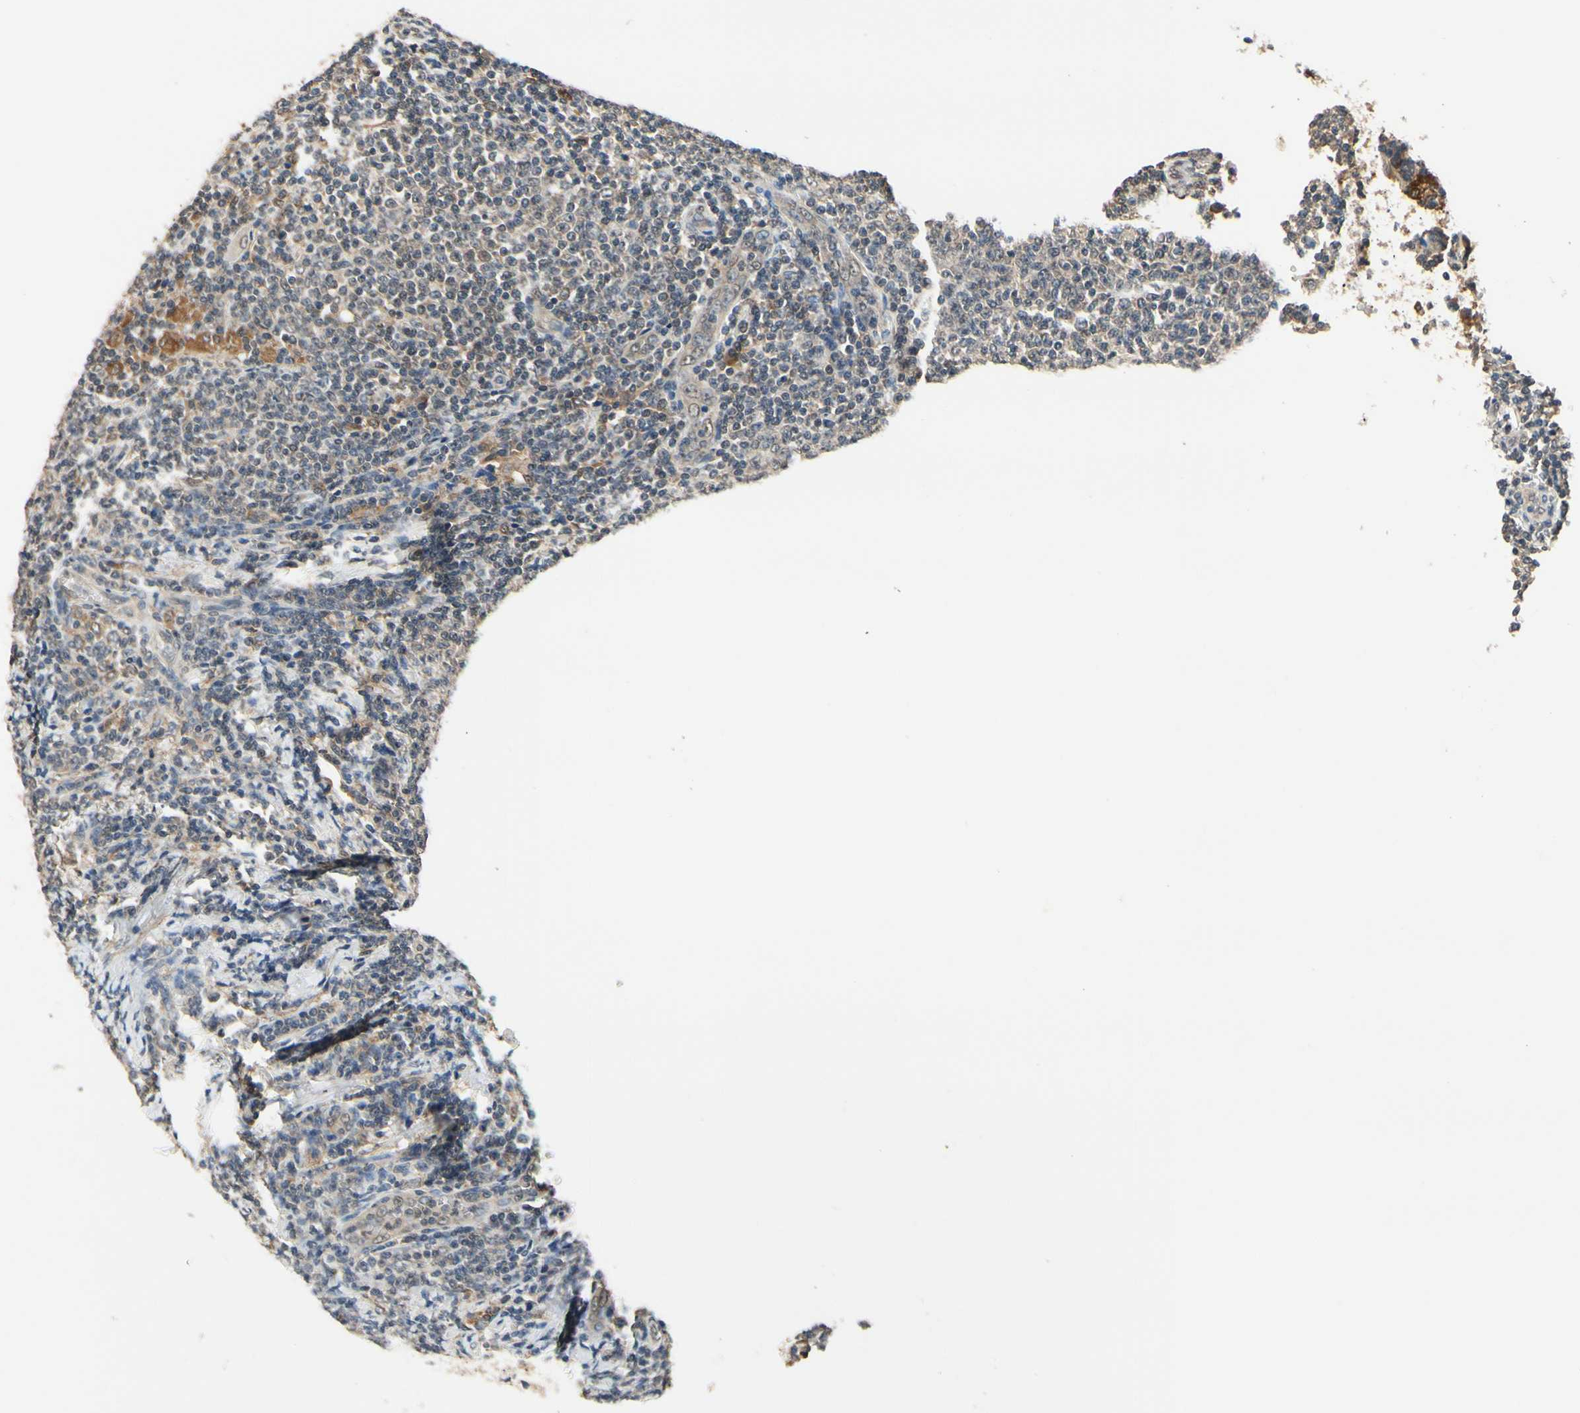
{"staining": {"intensity": "negative", "quantity": "none", "location": "none"}, "tissue": "lymphoma", "cell_type": "Tumor cells", "image_type": "cancer", "snomed": [{"axis": "morphology", "description": "Malignant lymphoma, non-Hodgkin's type, Low grade"}, {"axis": "topography", "description": "Lymph node"}], "caption": "This photomicrograph is of lymphoma stained with immunohistochemistry to label a protein in brown with the nuclei are counter-stained blue. There is no expression in tumor cells.", "gene": "GCLC", "patient": {"sex": "male", "age": 66}}